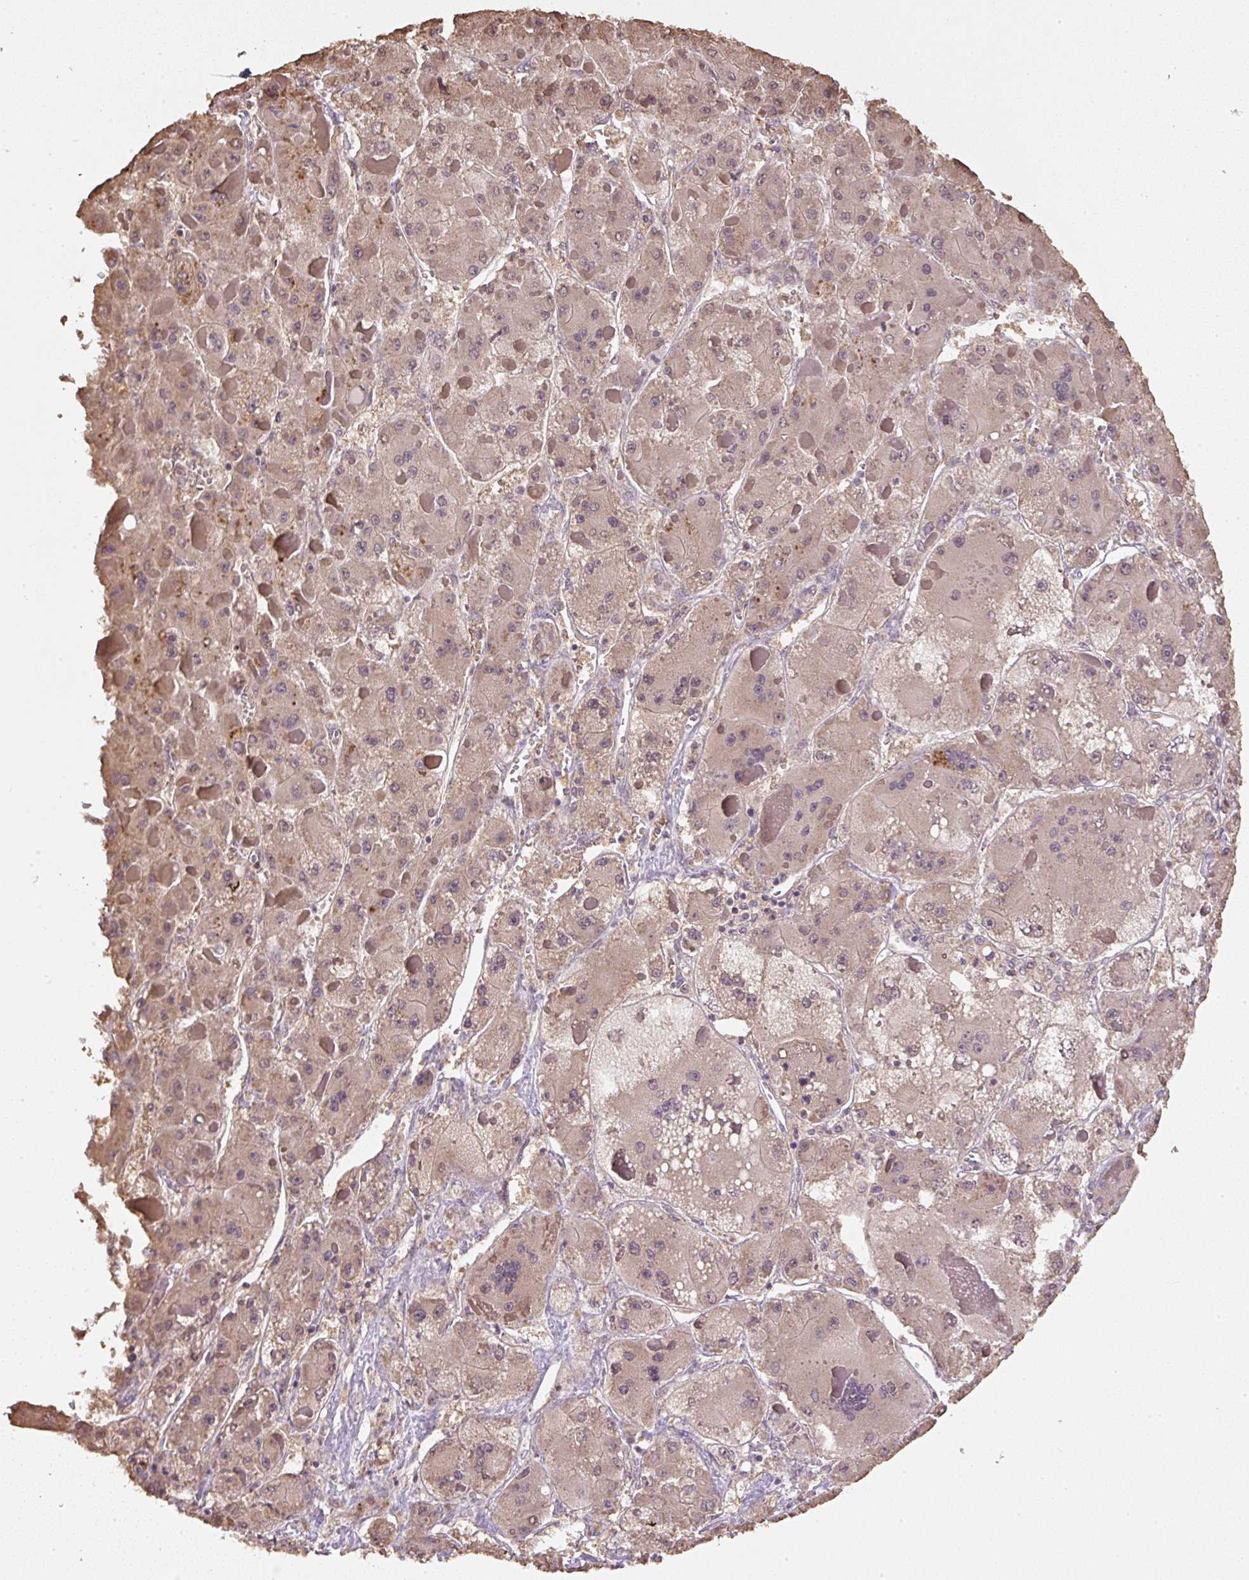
{"staining": {"intensity": "weak", "quantity": ">75%", "location": "cytoplasmic/membranous,nuclear"}, "tissue": "liver cancer", "cell_type": "Tumor cells", "image_type": "cancer", "snomed": [{"axis": "morphology", "description": "Carcinoma, Hepatocellular, NOS"}, {"axis": "topography", "description": "Liver"}], "caption": "Liver hepatocellular carcinoma was stained to show a protein in brown. There is low levels of weak cytoplasmic/membranous and nuclear staining in about >75% of tumor cells.", "gene": "TMEM170B", "patient": {"sex": "female", "age": 73}}